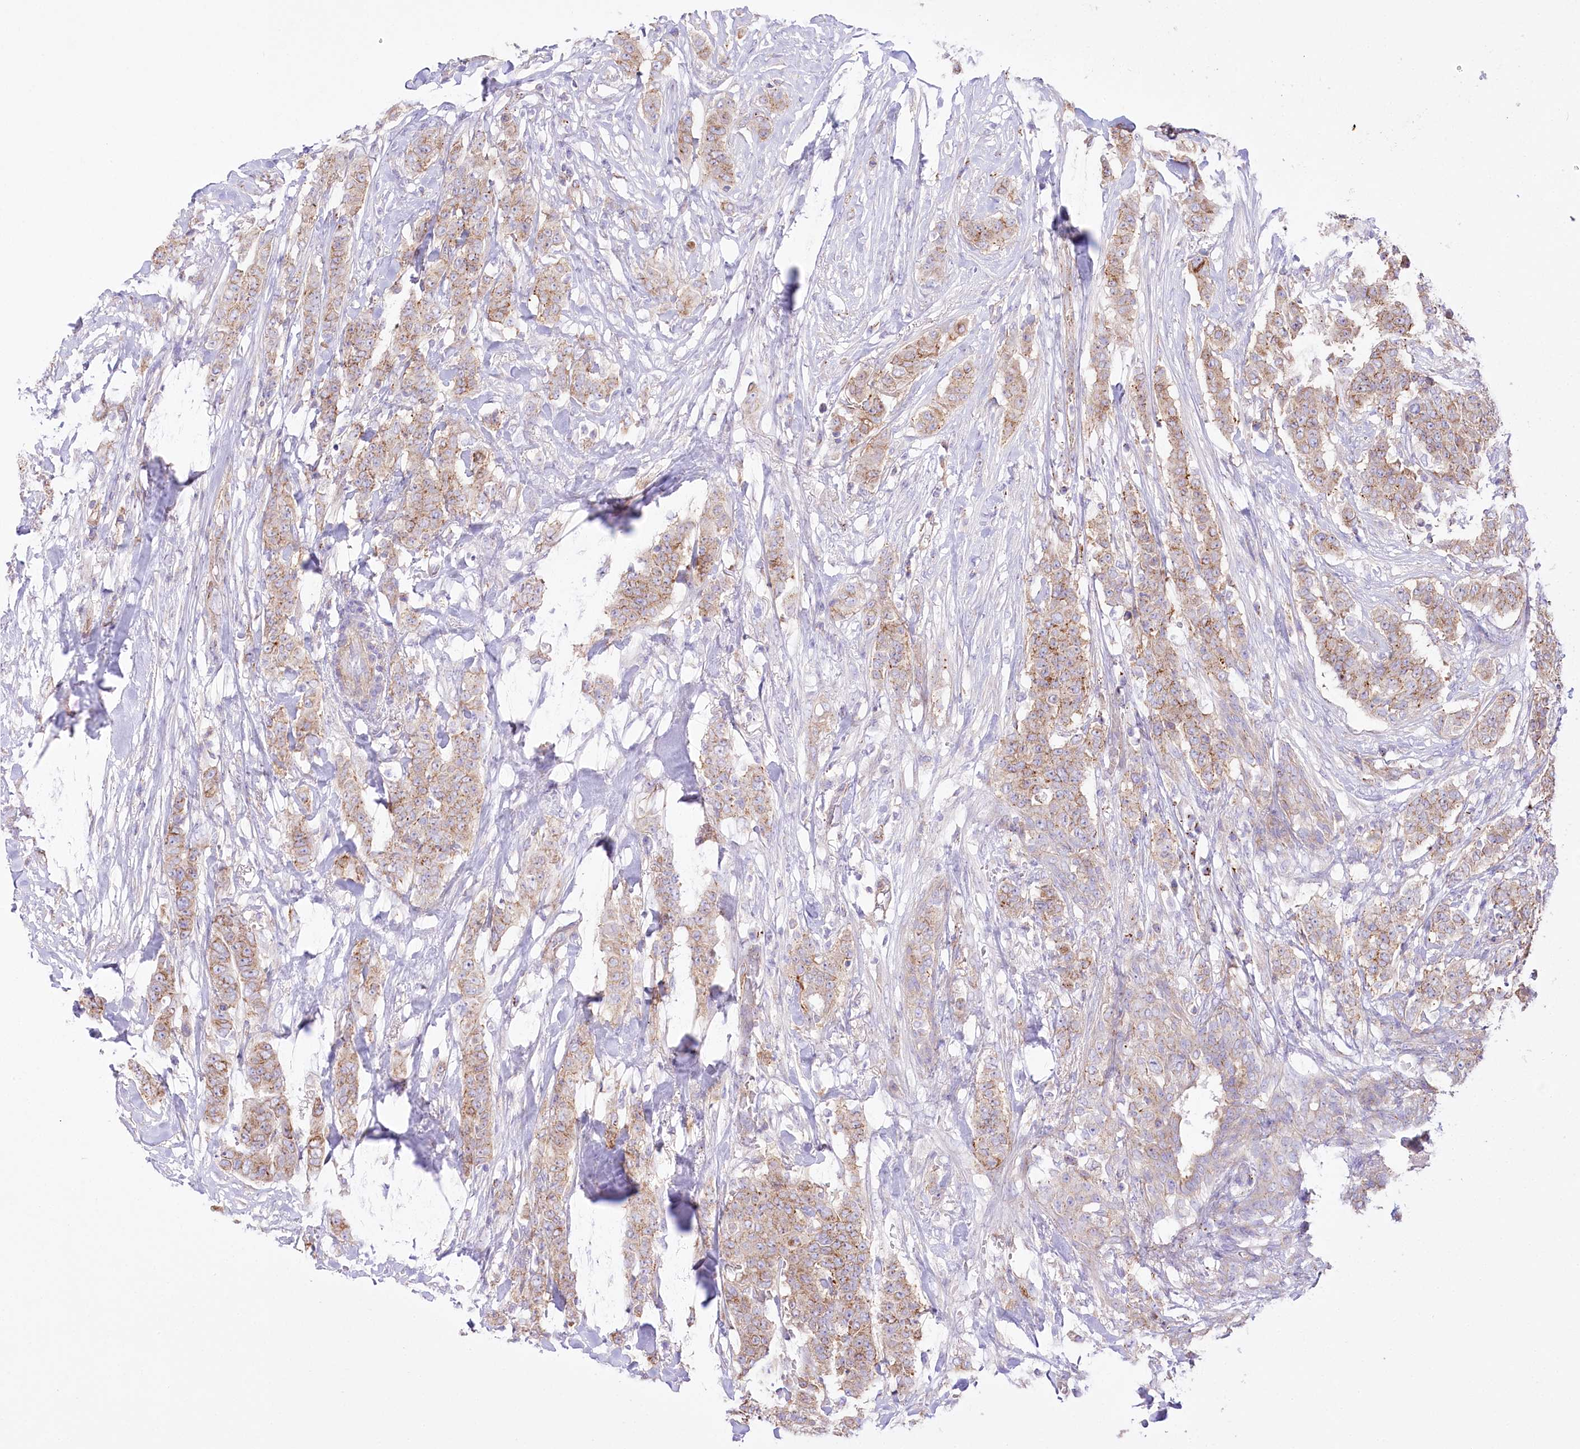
{"staining": {"intensity": "moderate", "quantity": ">75%", "location": "cytoplasmic/membranous"}, "tissue": "breast cancer", "cell_type": "Tumor cells", "image_type": "cancer", "snomed": [{"axis": "morphology", "description": "Duct carcinoma"}, {"axis": "topography", "description": "Breast"}], "caption": "An image of invasive ductal carcinoma (breast) stained for a protein reveals moderate cytoplasmic/membranous brown staining in tumor cells.", "gene": "FAM216A", "patient": {"sex": "female", "age": 40}}